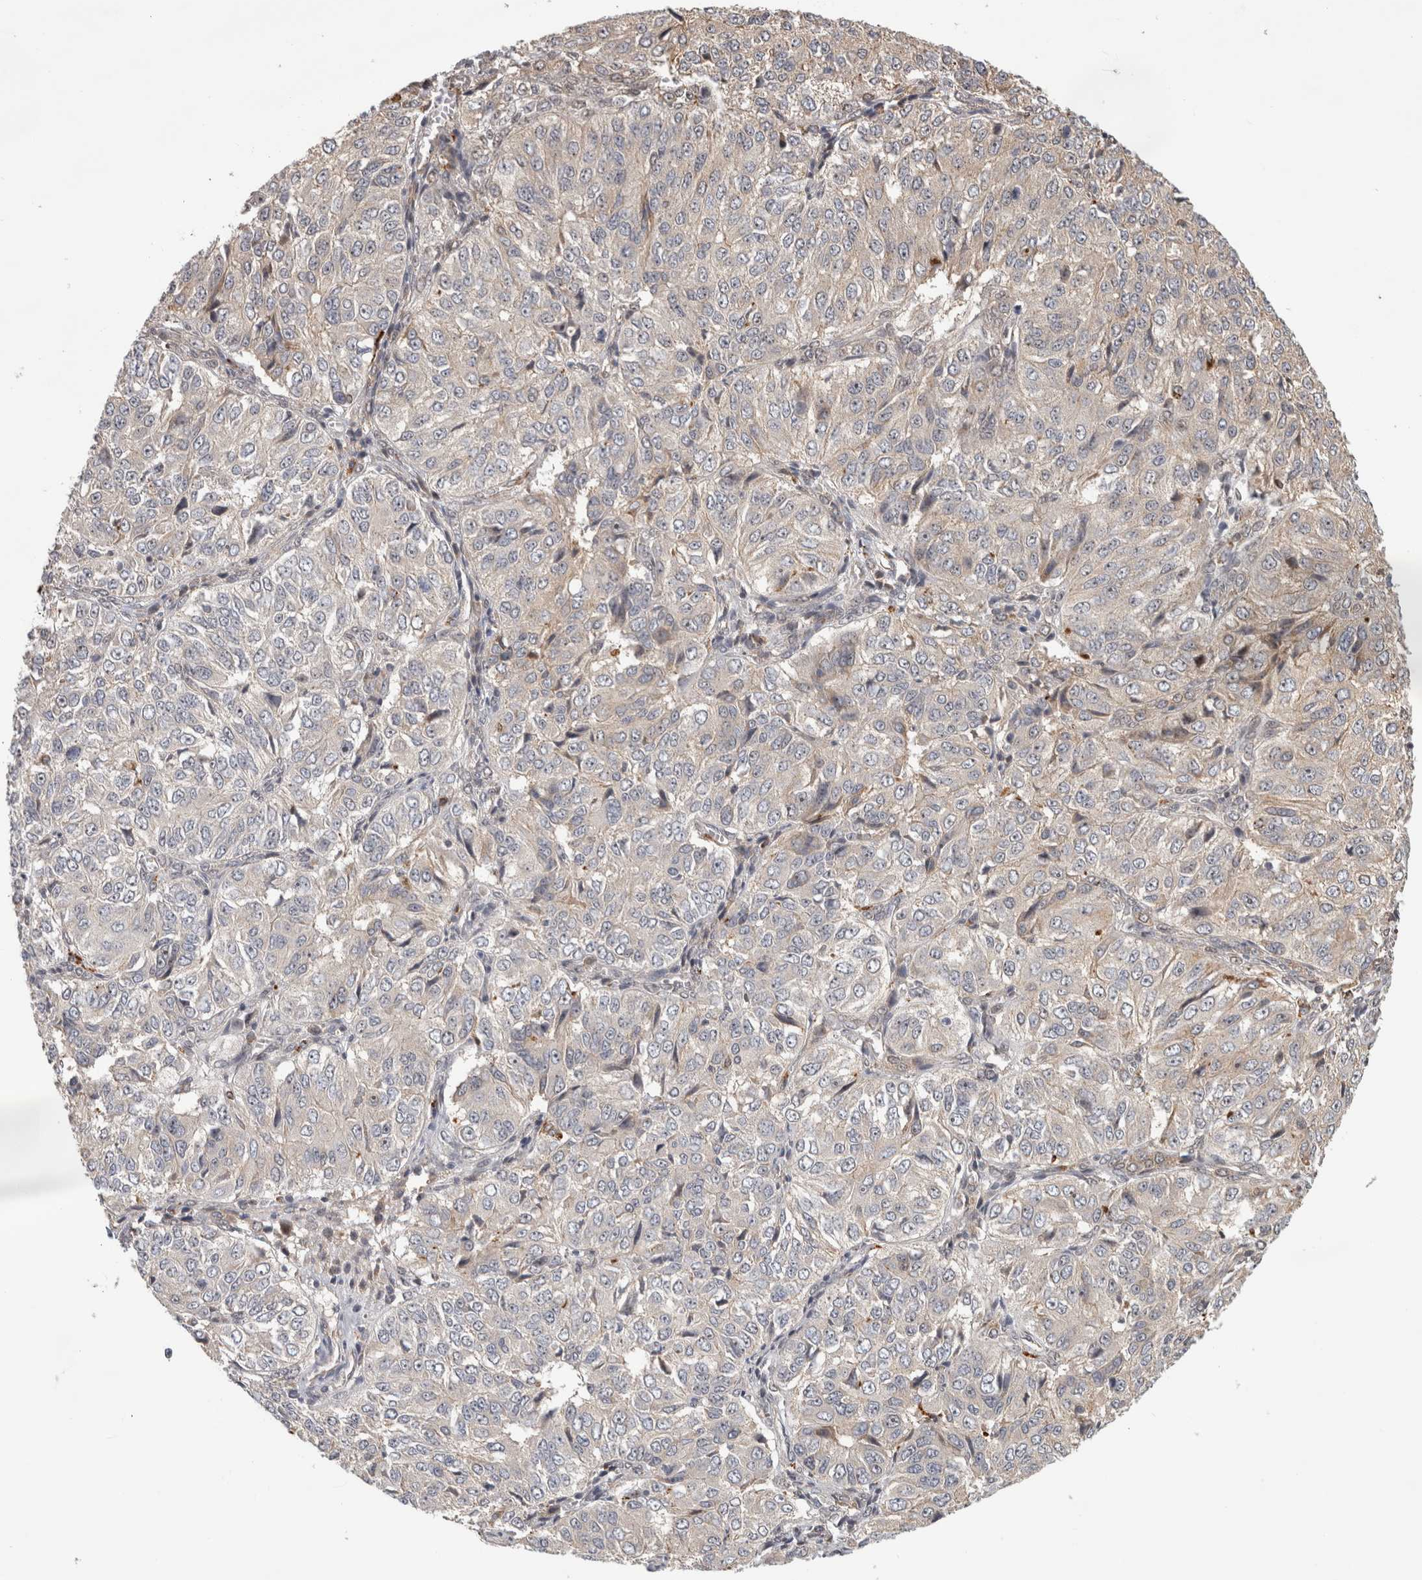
{"staining": {"intensity": "weak", "quantity": "25%-75%", "location": "cytoplasmic/membranous"}, "tissue": "ovarian cancer", "cell_type": "Tumor cells", "image_type": "cancer", "snomed": [{"axis": "morphology", "description": "Carcinoma, endometroid"}, {"axis": "topography", "description": "Ovary"}], "caption": "A brown stain shows weak cytoplasmic/membranous expression of a protein in human ovarian endometroid carcinoma tumor cells. (Stains: DAB (3,3'-diaminobenzidine) in brown, nuclei in blue, Microscopy: brightfield microscopy at high magnification).", "gene": "NAB2", "patient": {"sex": "female", "age": 51}}